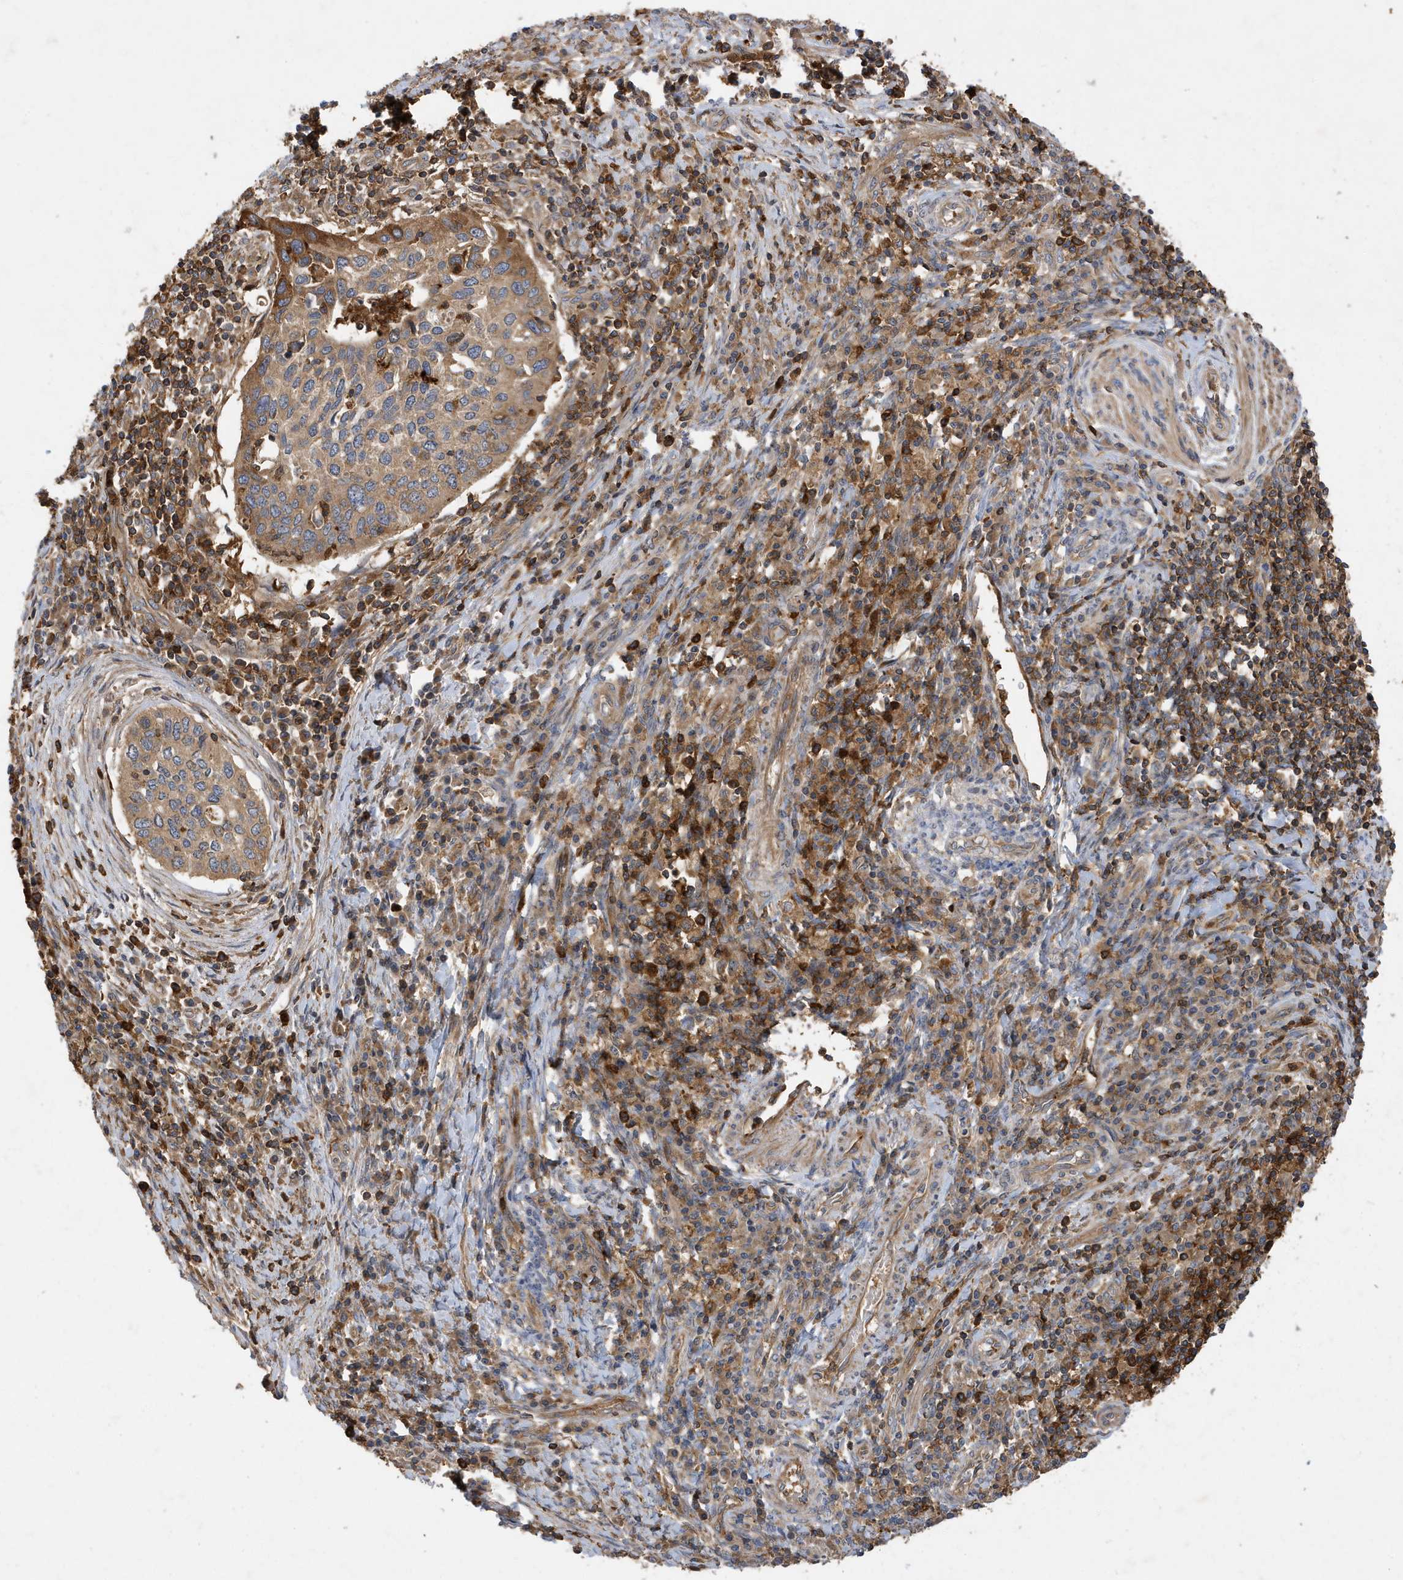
{"staining": {"intensity": "moderate", "quantity": ">75%", "location": "cytoplasmic/membranous"}, "tissue": "cervical cancer", "cell_type": "Tumor cells", "image_type": "cancer", "snomed": [{"axis": "morphology", "description": "Squamous cell carcinoma, NOS"}, {"axis": "topography", "description": "Cervix"}], "caption": "Protein staining by immunohistochemistry displays moderate cytoplasmic/membranous positivity in approximately >75% of tumor cells in cervical cancer.", "gene": "LAPTM4A", "patient": {"sex": "female", "age": 38}}